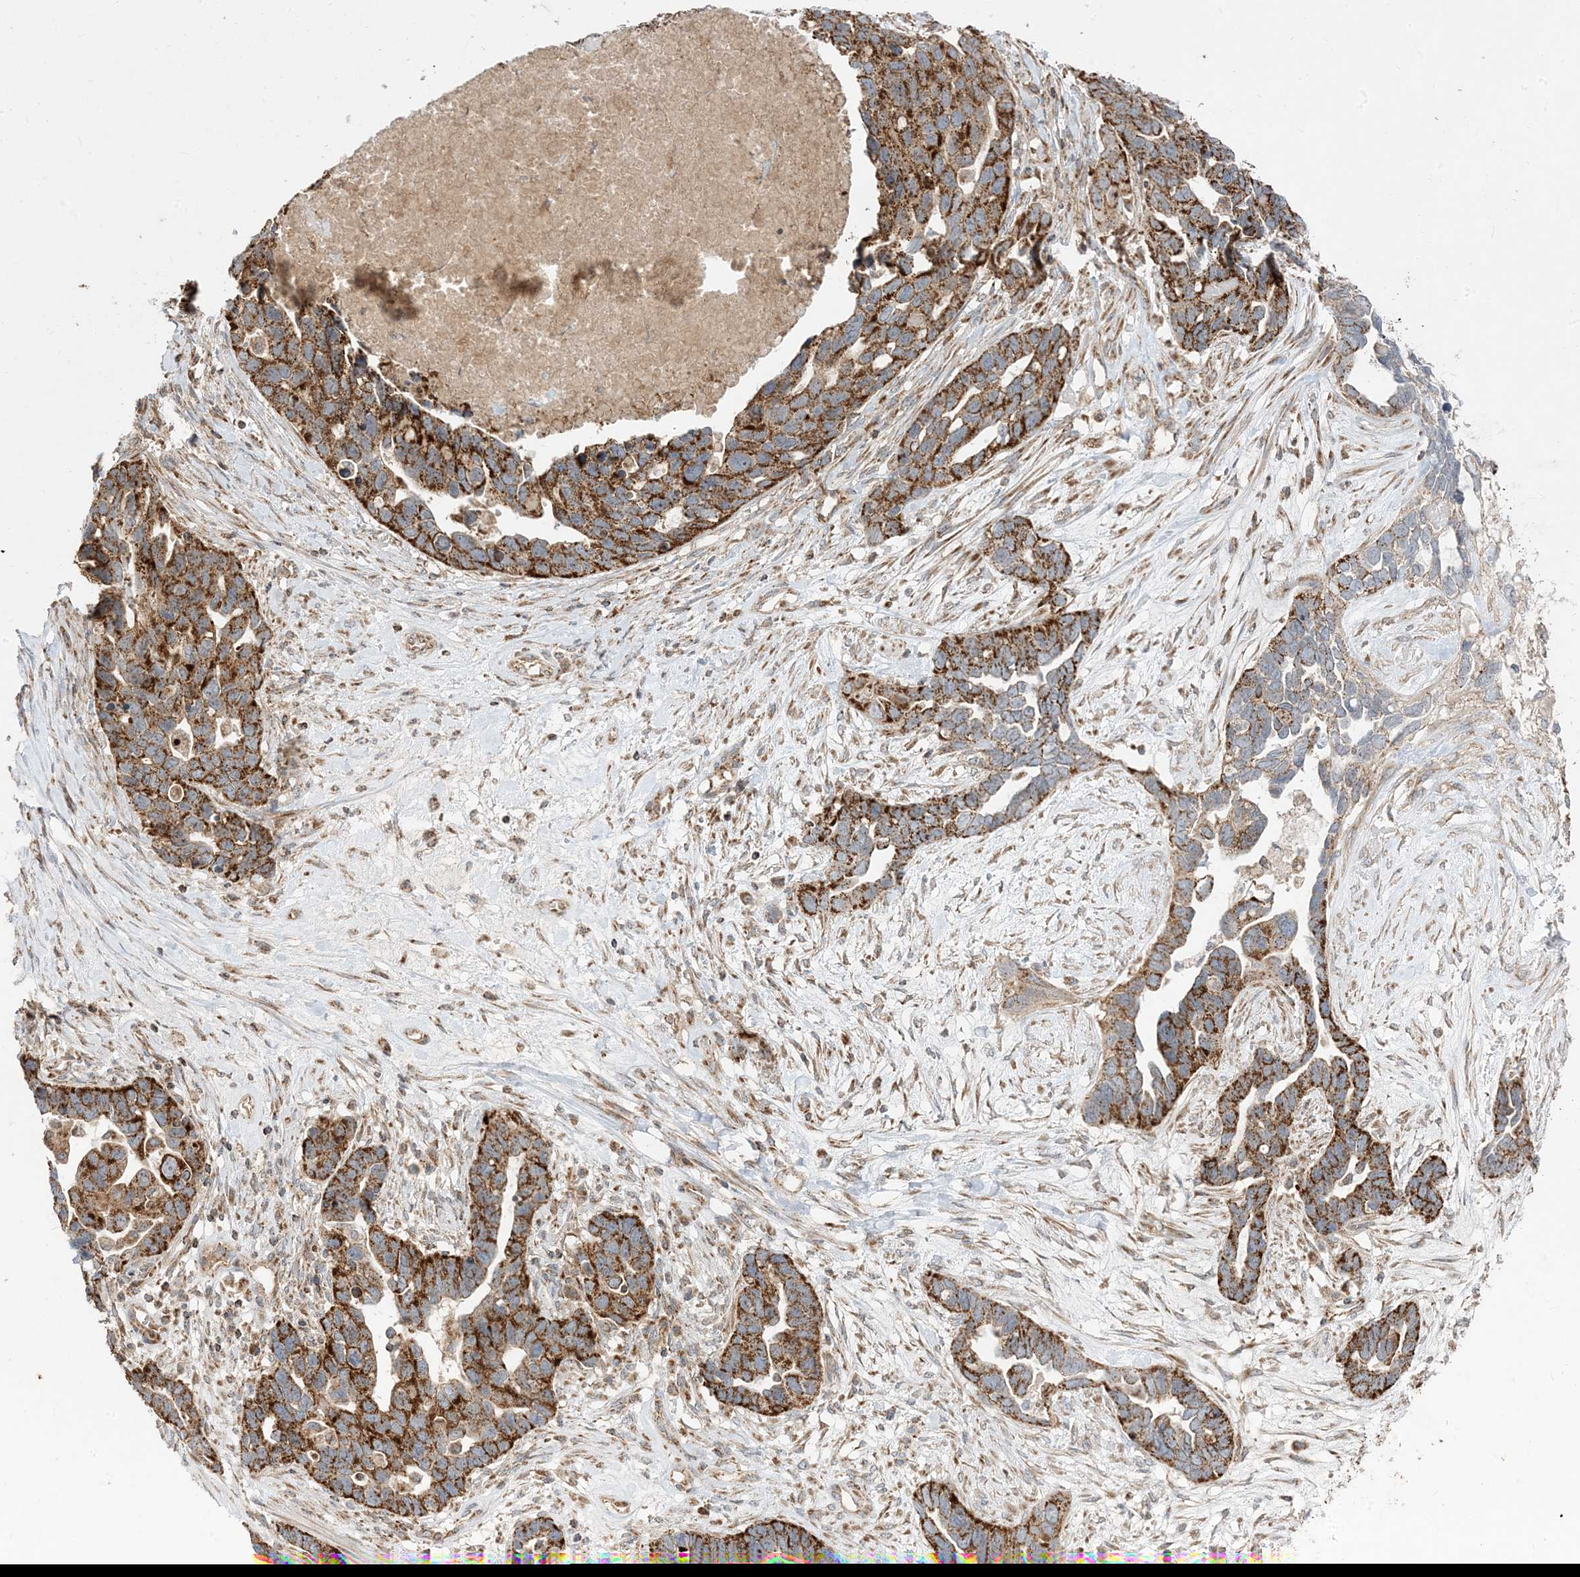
{"staining": {"intensity": "strong", "quantity": ">75%", "location": "cytoplasmic/membranous"}, "tissue": "ovarian cancer", "cell_type": "Tumor cells", "image_type": "cancer", "snomed": [{"axis": "morphology", "description": "Cystadenocarcinoma, serous, NOS"}, {"axis": "topography", "description": "Ovary"}], "caption": "Serous cystadenocarcinoma (ovarian) stained with DAB (3,3'-diaminobenzidine) IHC displays high levels of strong cytoplasmic/membranous positivity in approximately >75% of tumor cells.", "gene": "AARS2", "patient": {"sex": "female", "age": 54}}